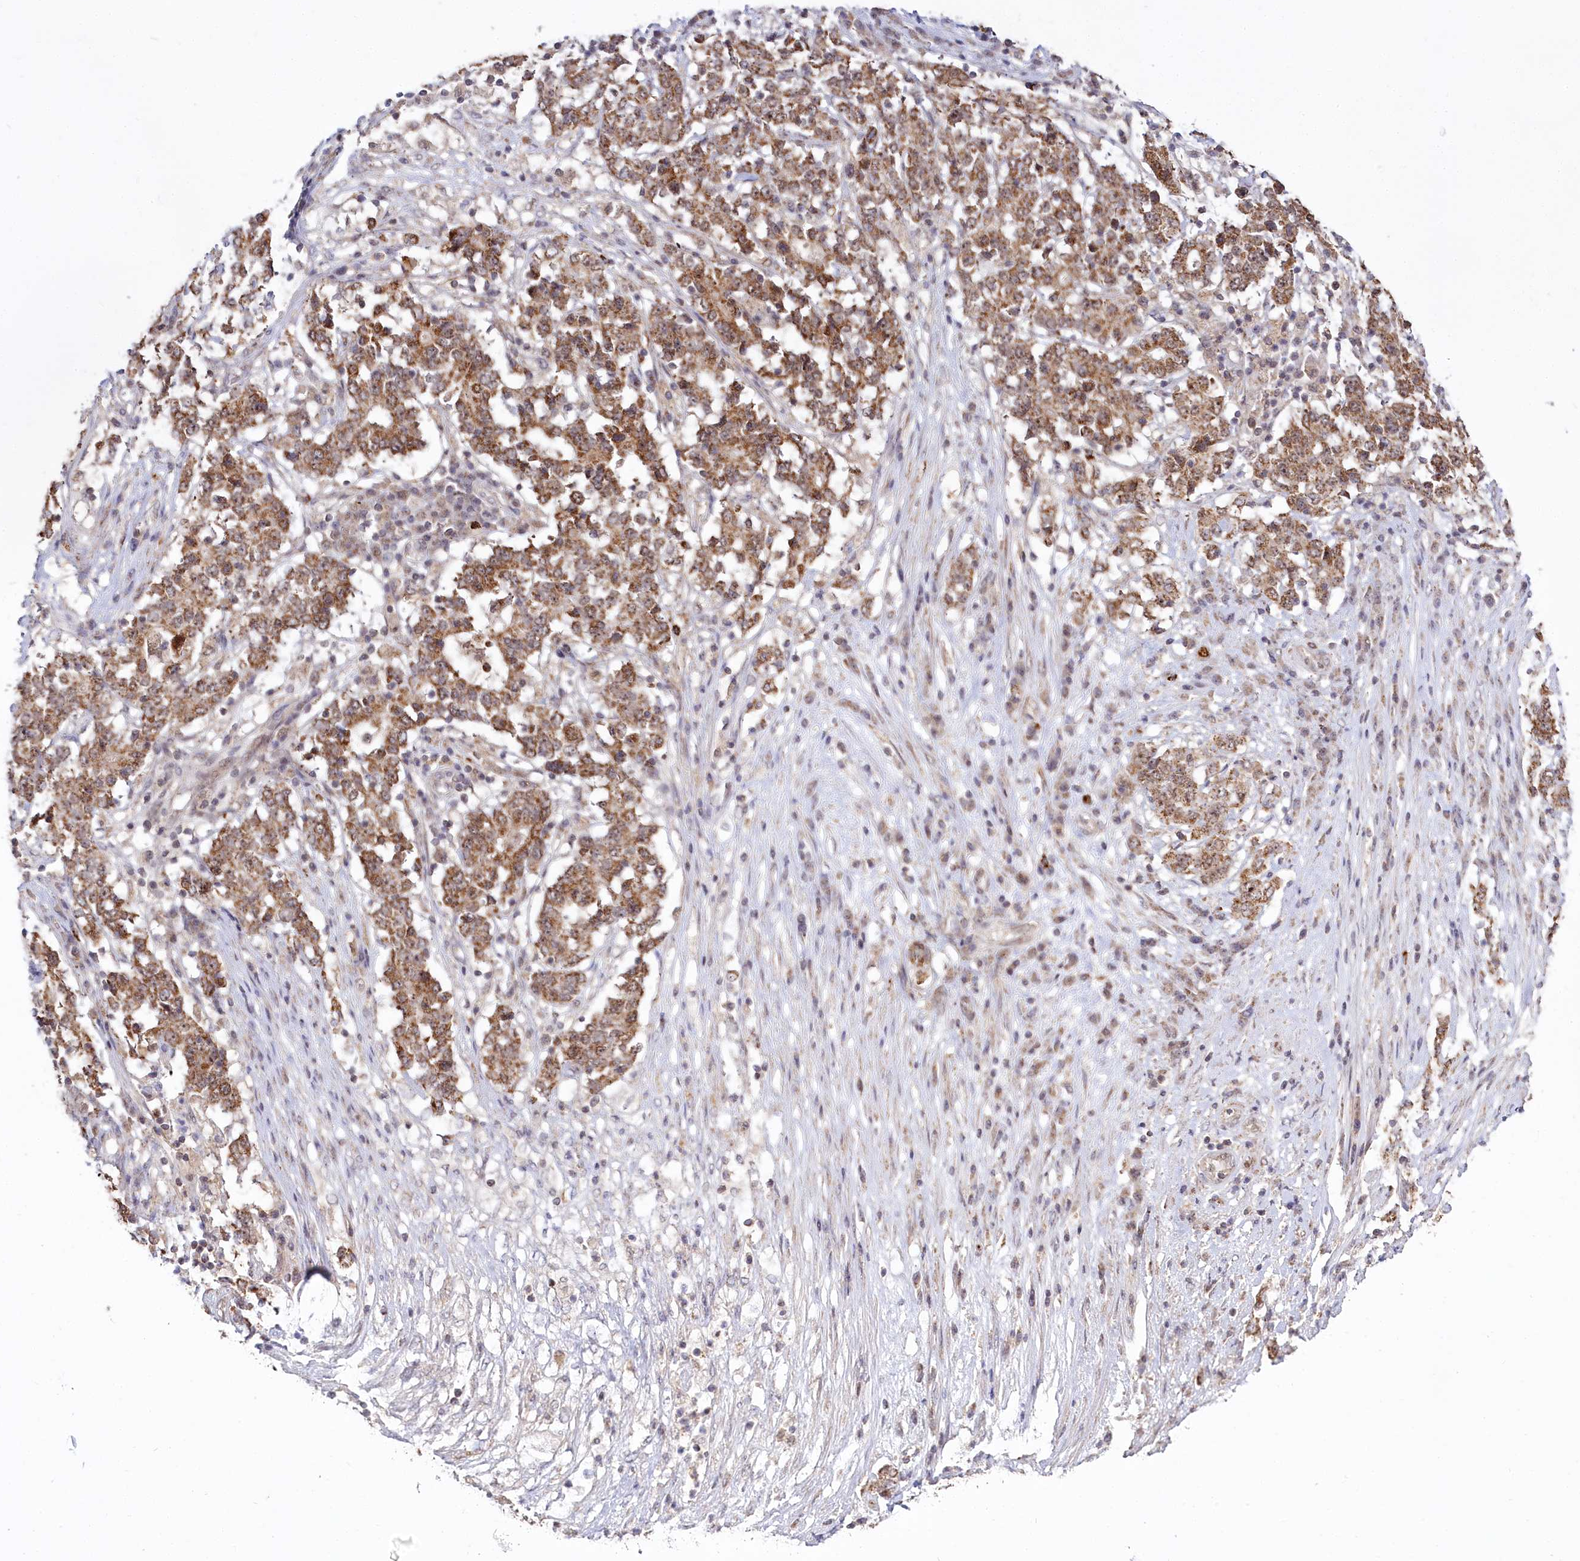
{"staining": {"intensity": "moderate", "quantity": ">75%", "location": "cytoplasmic/membranous"}, "tissue": "stomach cancer", "cell_type": "Tumor cells", "image_type": "cancer", "snomed": [{"axis": "morphology", "description": "Adenocarcinoma, NOS"}, {"axis": "topography", "description": "Stomach"}], "caption": "Protein staining by immunohistochemistry (IHC) shows moderate cytoplasmic/membranous expression in approximately >75% of tumor cells in stomach cancer (adenocarcinoma).", "gene": "RTN4IP1", "patient": {"sex": "male", "age": 59}}